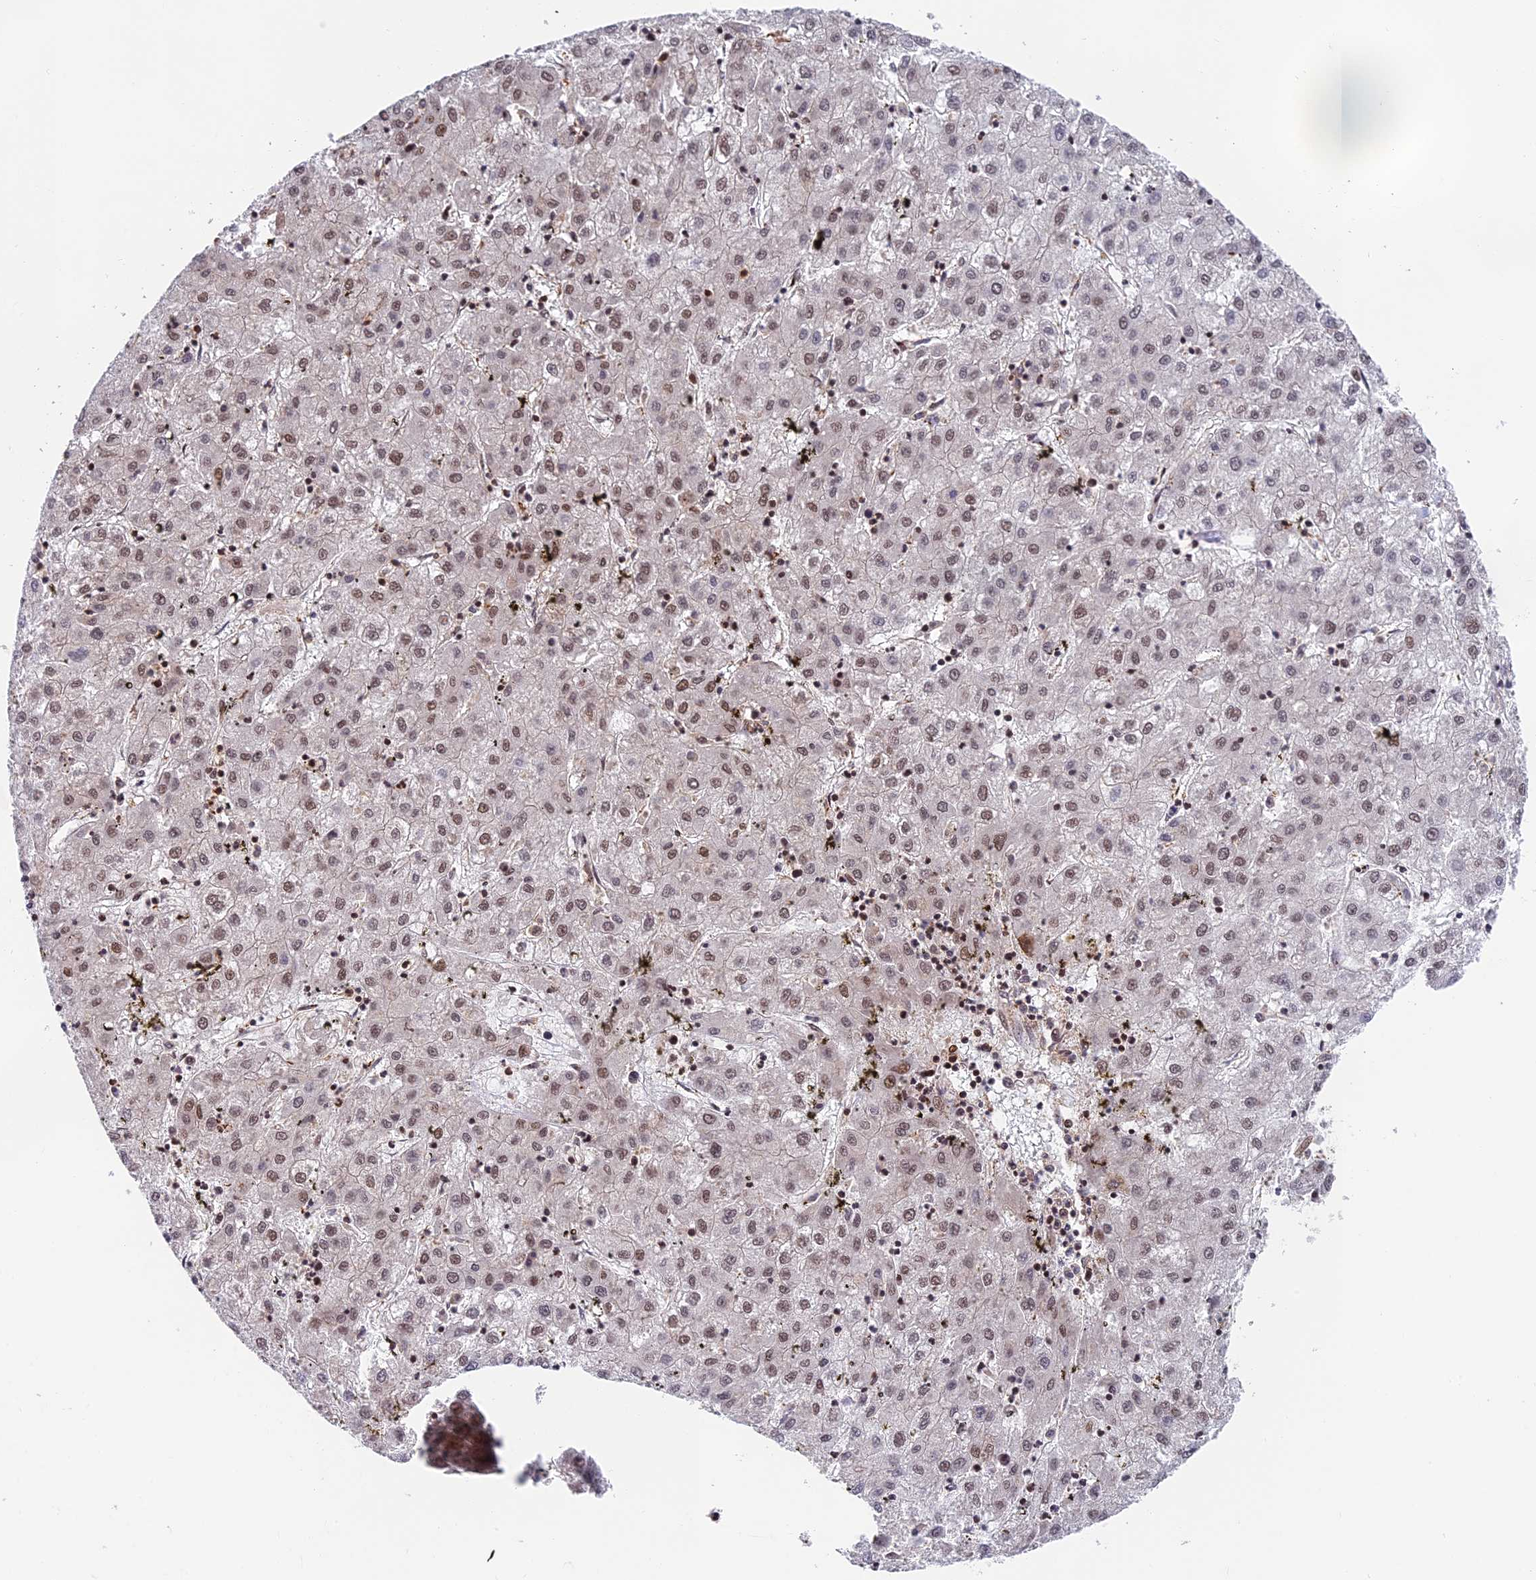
{"staining": {"intensity": "moderate", "quantity": ">75%", "location": "nuclear"}, "tissue": "liver cancer", "cell_type": "Tumor cells", "image_type": "cancer", "snomed": [{"axis": "morphology", "description": "Carcinoma, Hepatocellular, NOS"}, {"axis": "topography", "description": "Liver"}], "caption": "Moderate nuclear staining is identified in about >75% of tumor cells in hepatocellular carcinoma (liver).", "gene": "OSBPL1A", "patient": {"sex": "male", "age": 72}}